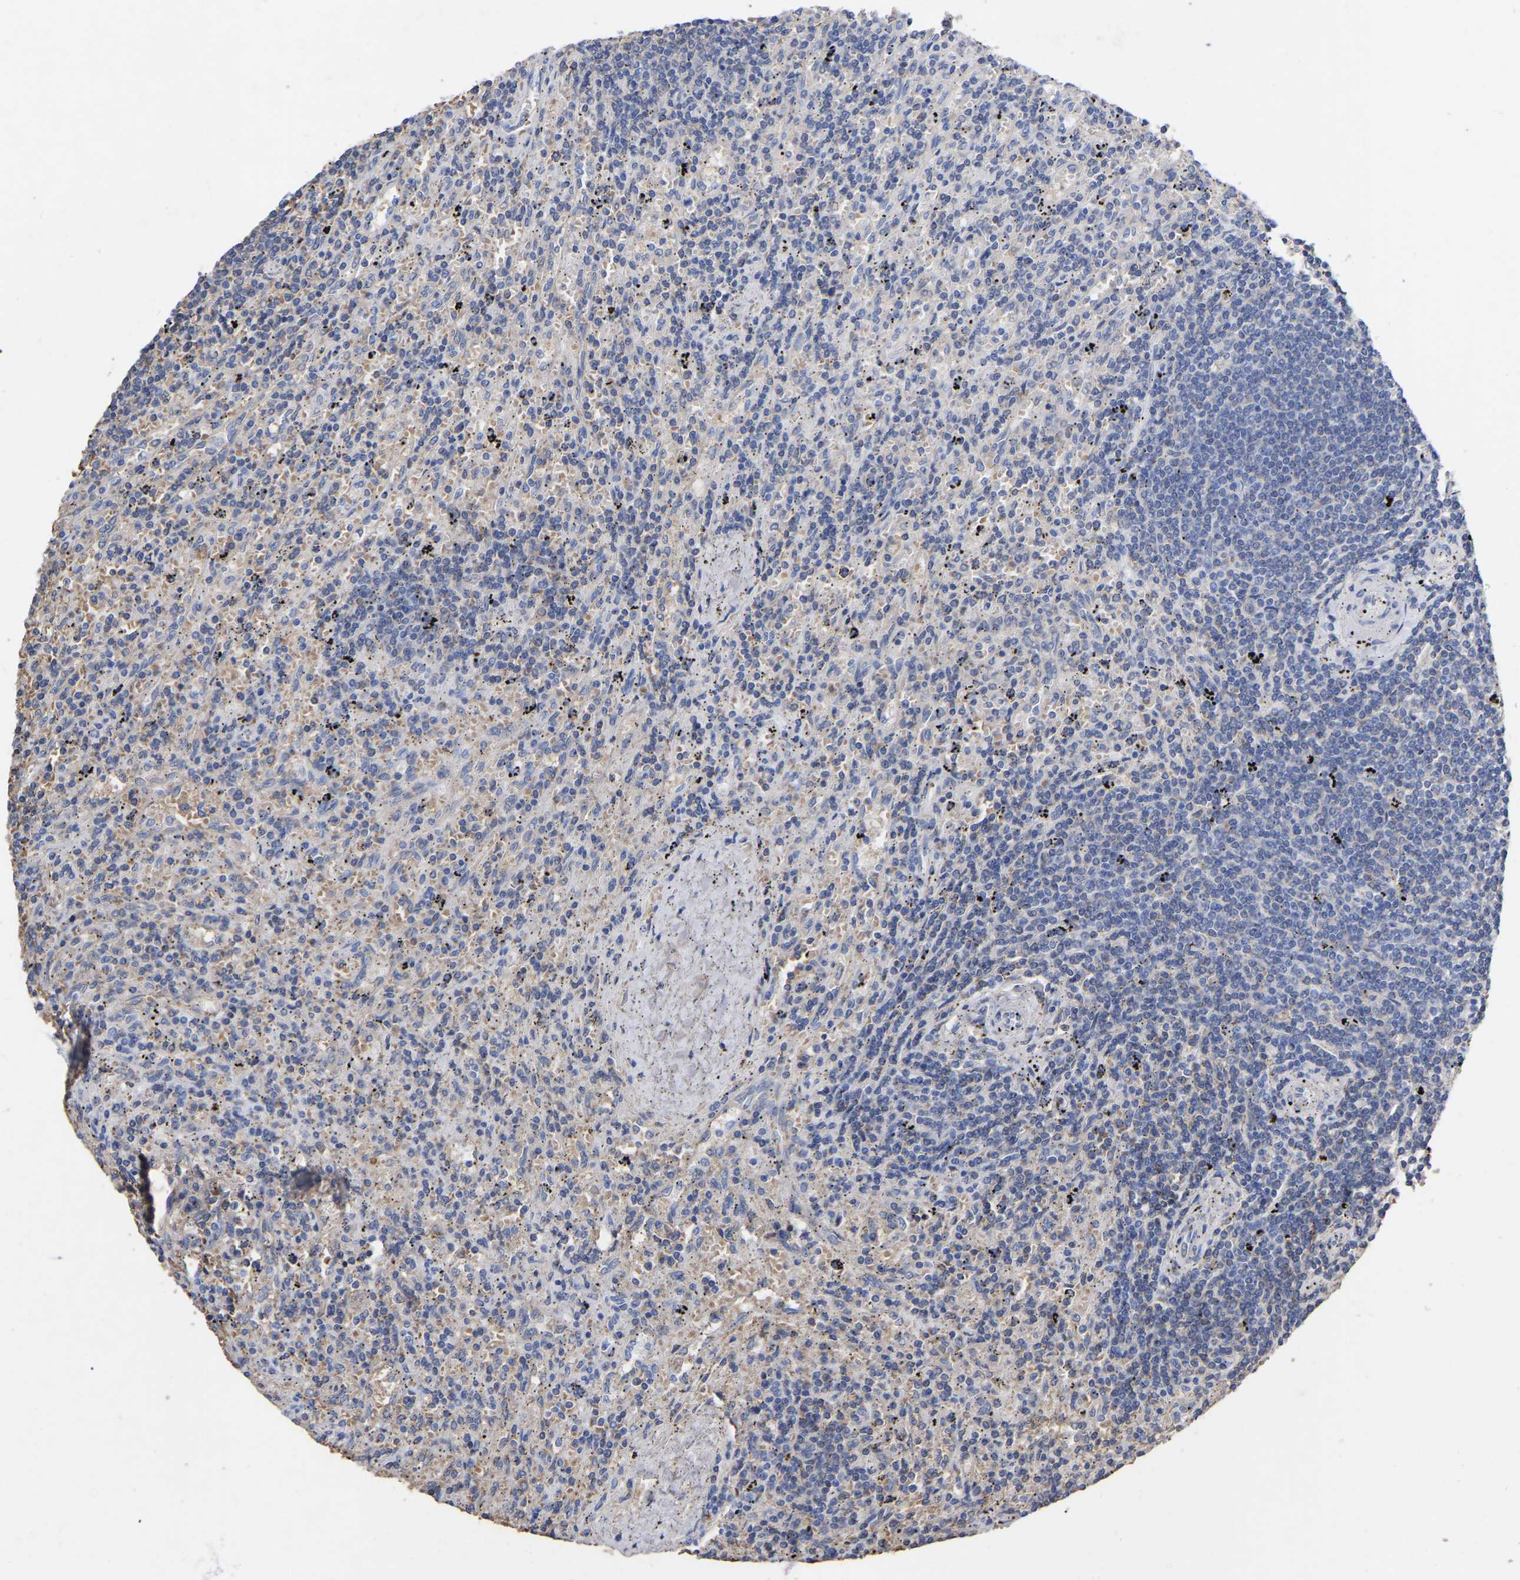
{"staining": {"intensity": "negative", "quantity": "none", "location": "none"}, "tissue": "lymphoma", "cell_type": "Tumor cells", "image_type": "cancer", "snomed": [{"axis": "morphology", "description": "Malignant lymphoma, non-Hodgkin's type, Low grade"}, {"axis": "topography", "description": "Spleen"}], "caption": "Protein analysis of lymphoma exhibits no significant expression in tumor cells.", "gene": "GDF3", "patient": {"sex": "male", "age": 76}}